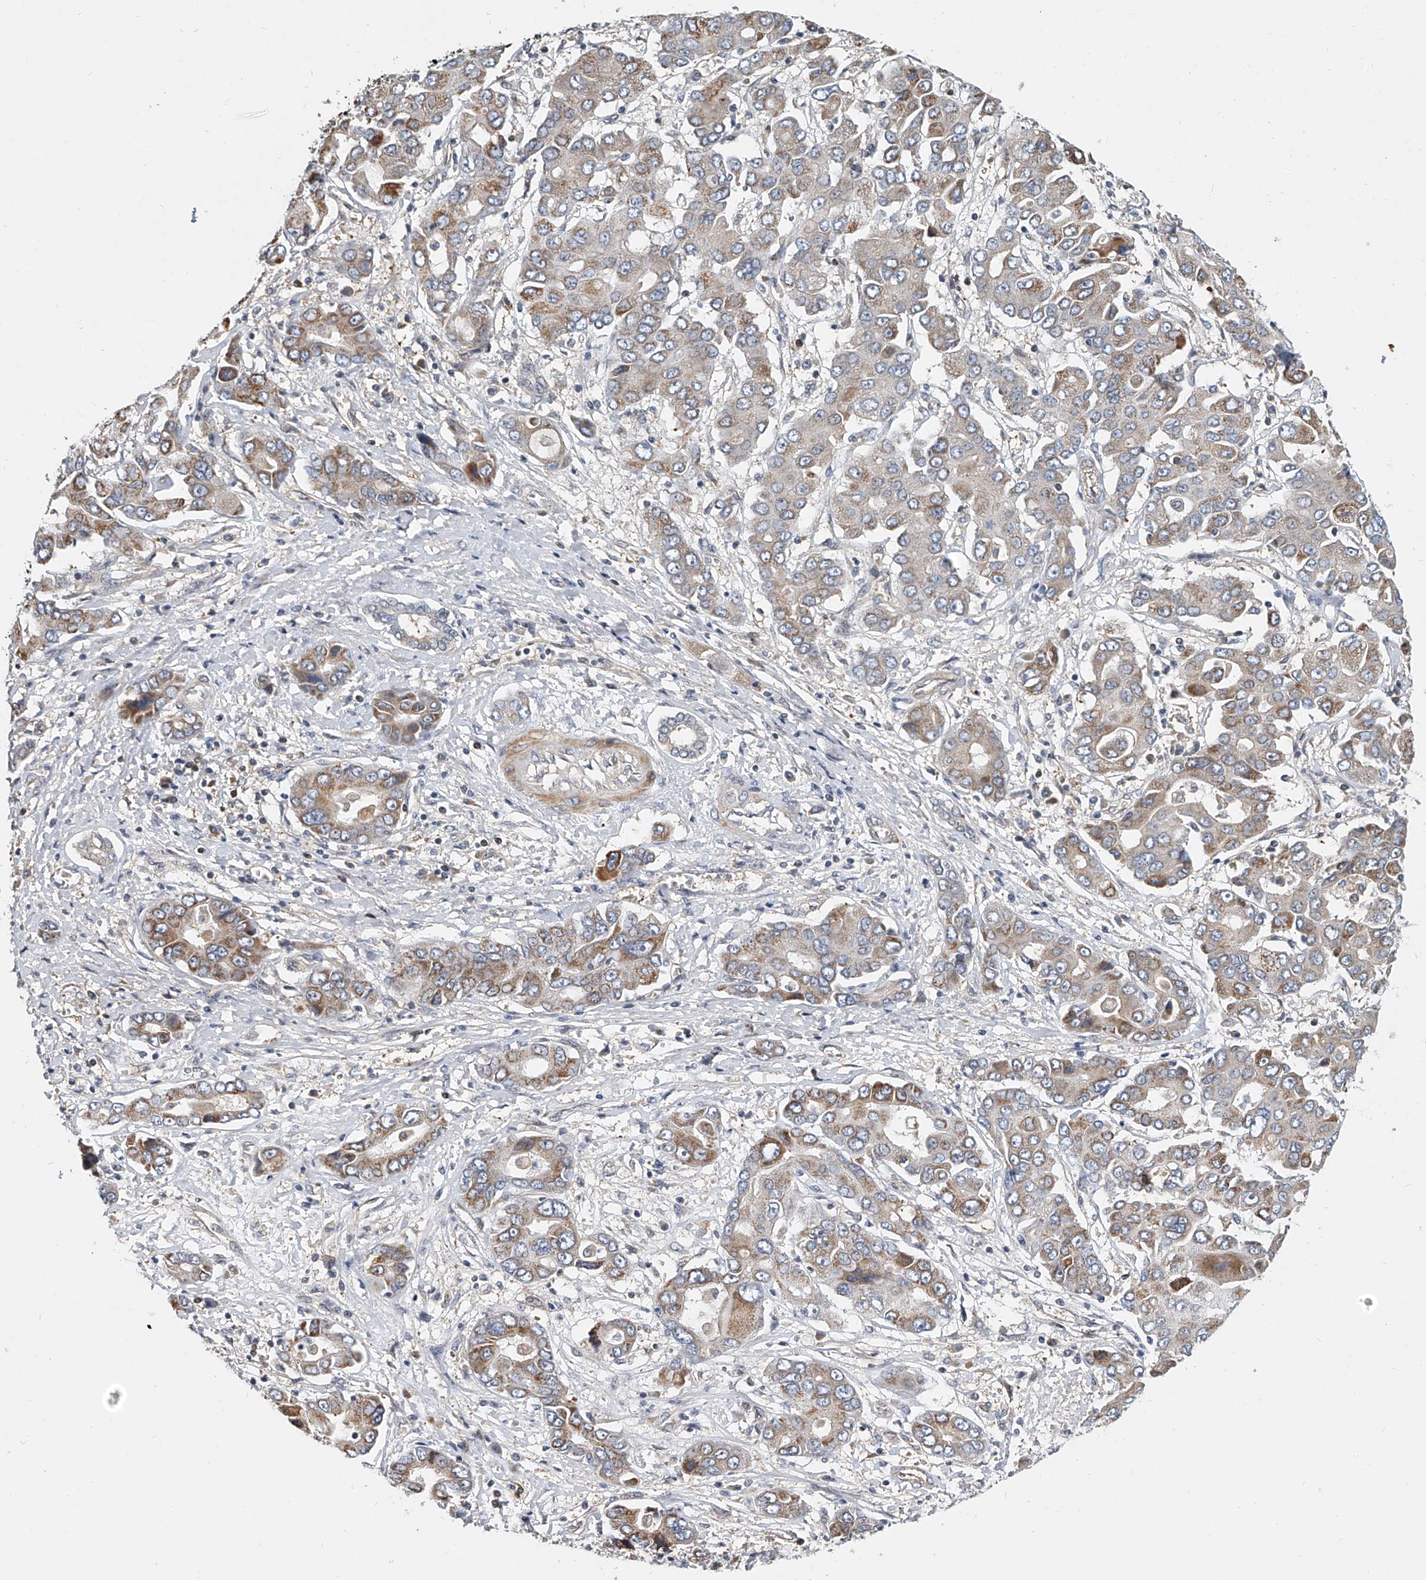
{"staining": {"intensity": "moderate", "quantity": "25%-75%", "location": "cytoplasmic/membranous"}, "tissue": "liver cancer", "cell_type": "Tumor cells", "image_type": "cancer", "snomed": [{"axis": "morphology", "description": "Cholangiocarcinoma"}, {"axis": "topography", "description": "Liver"}], "caption": "Immunohistochemical staining of human cholangiocarcinoma (liver) exhibits medium levels of moderate cytoplasmic/membranous protein expression in approximately 25%-75% of tumor cells.", "gene": "CD200", "patient": {"sex": "male", "age": 67}}